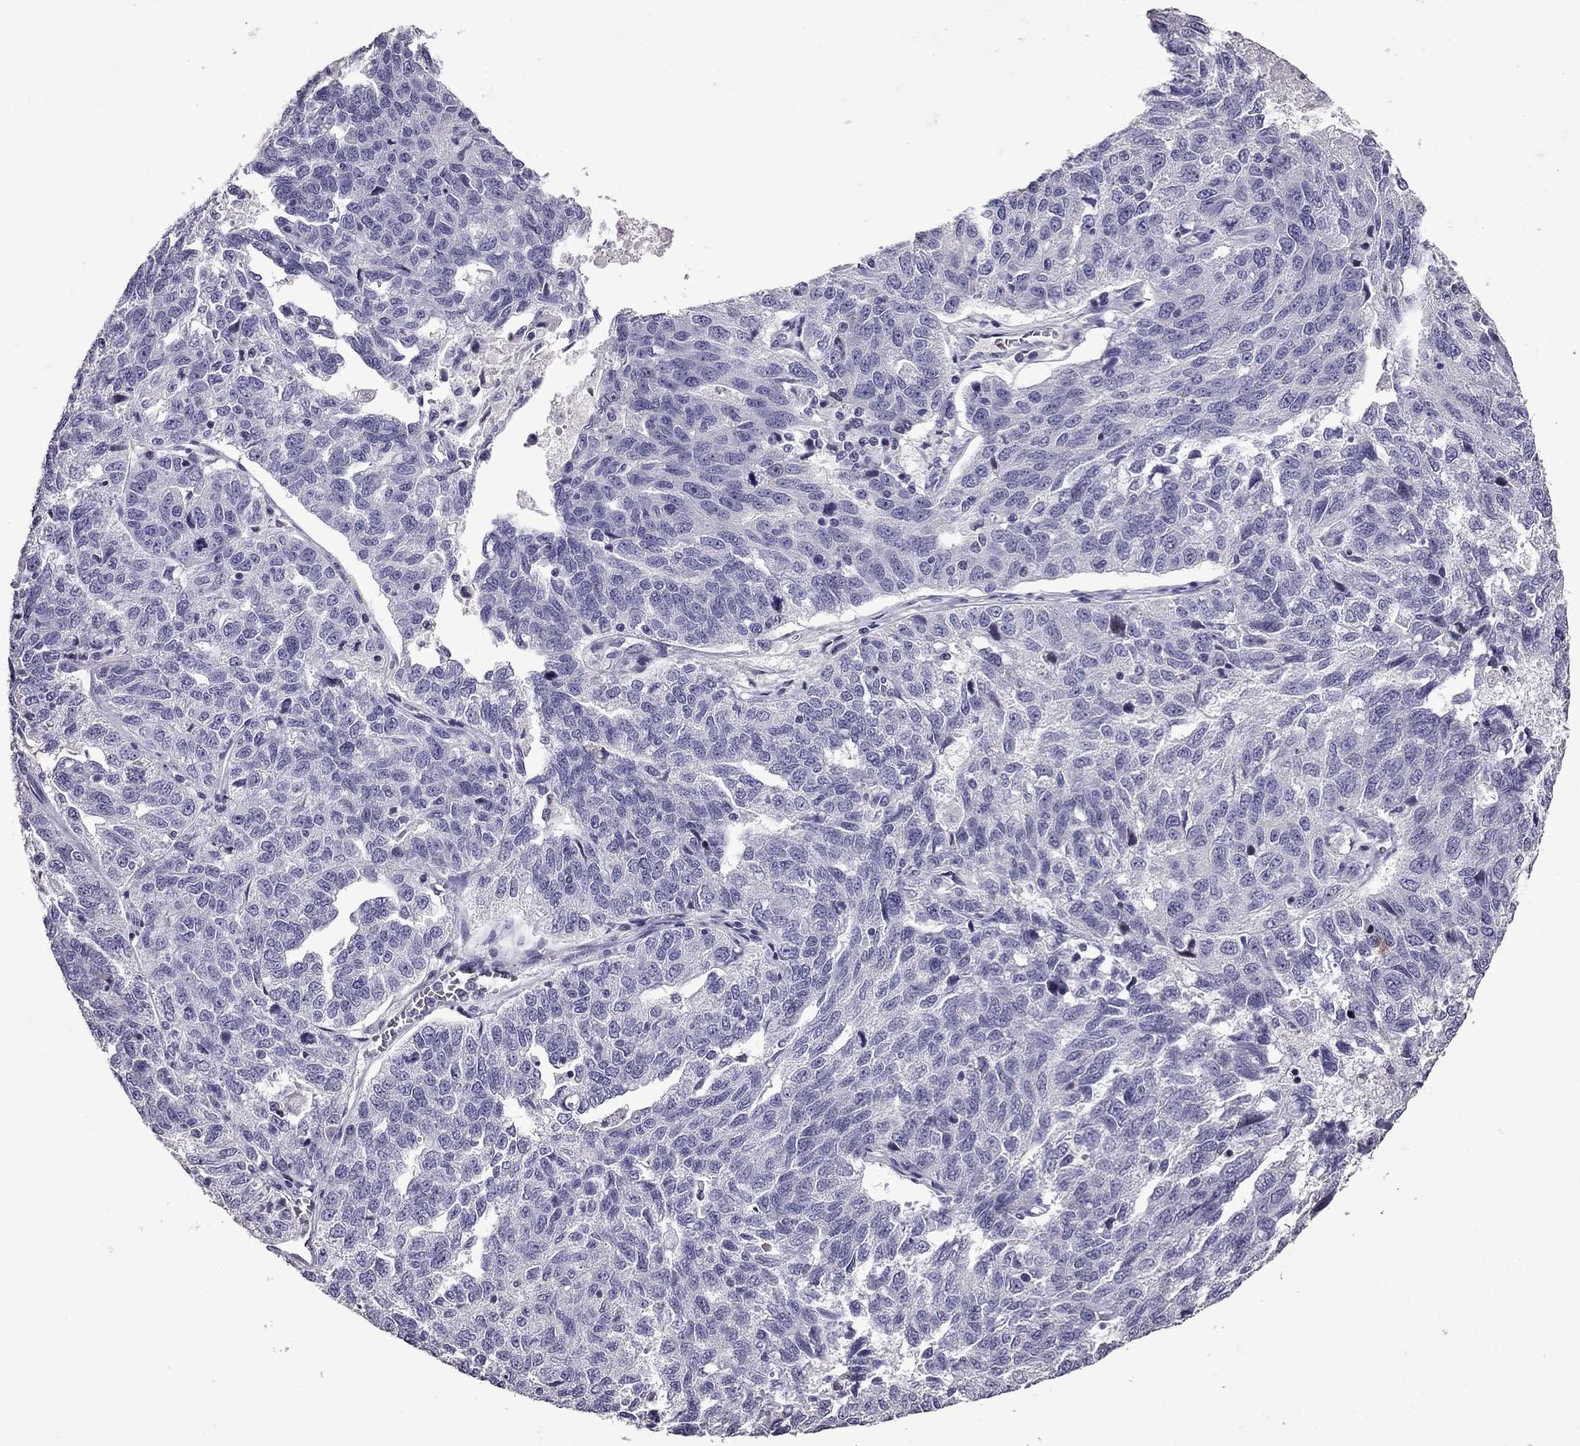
{"staining": {"intensity": "negative", "quantity": "none", "location": "none"}, "tissue": "ovarian cancer", "cell_type": "Tumor cells", "image_type": "cancer", "snomed": [{"axis": "morphology", "description": "Cystadenocarcinoma, serous, NOS"}, {"axis": "topography", "description": "Ovary"}], "caption": "High magnification brightfield microscopy of serous cystadenocarcinoma (ovarian) stained with DAB (brown) and counterstained with hematoxylin (blue): tumor cells show no significant positivity.", "gene": "TTN", "patient": {"sex": "female", "age": 71}}